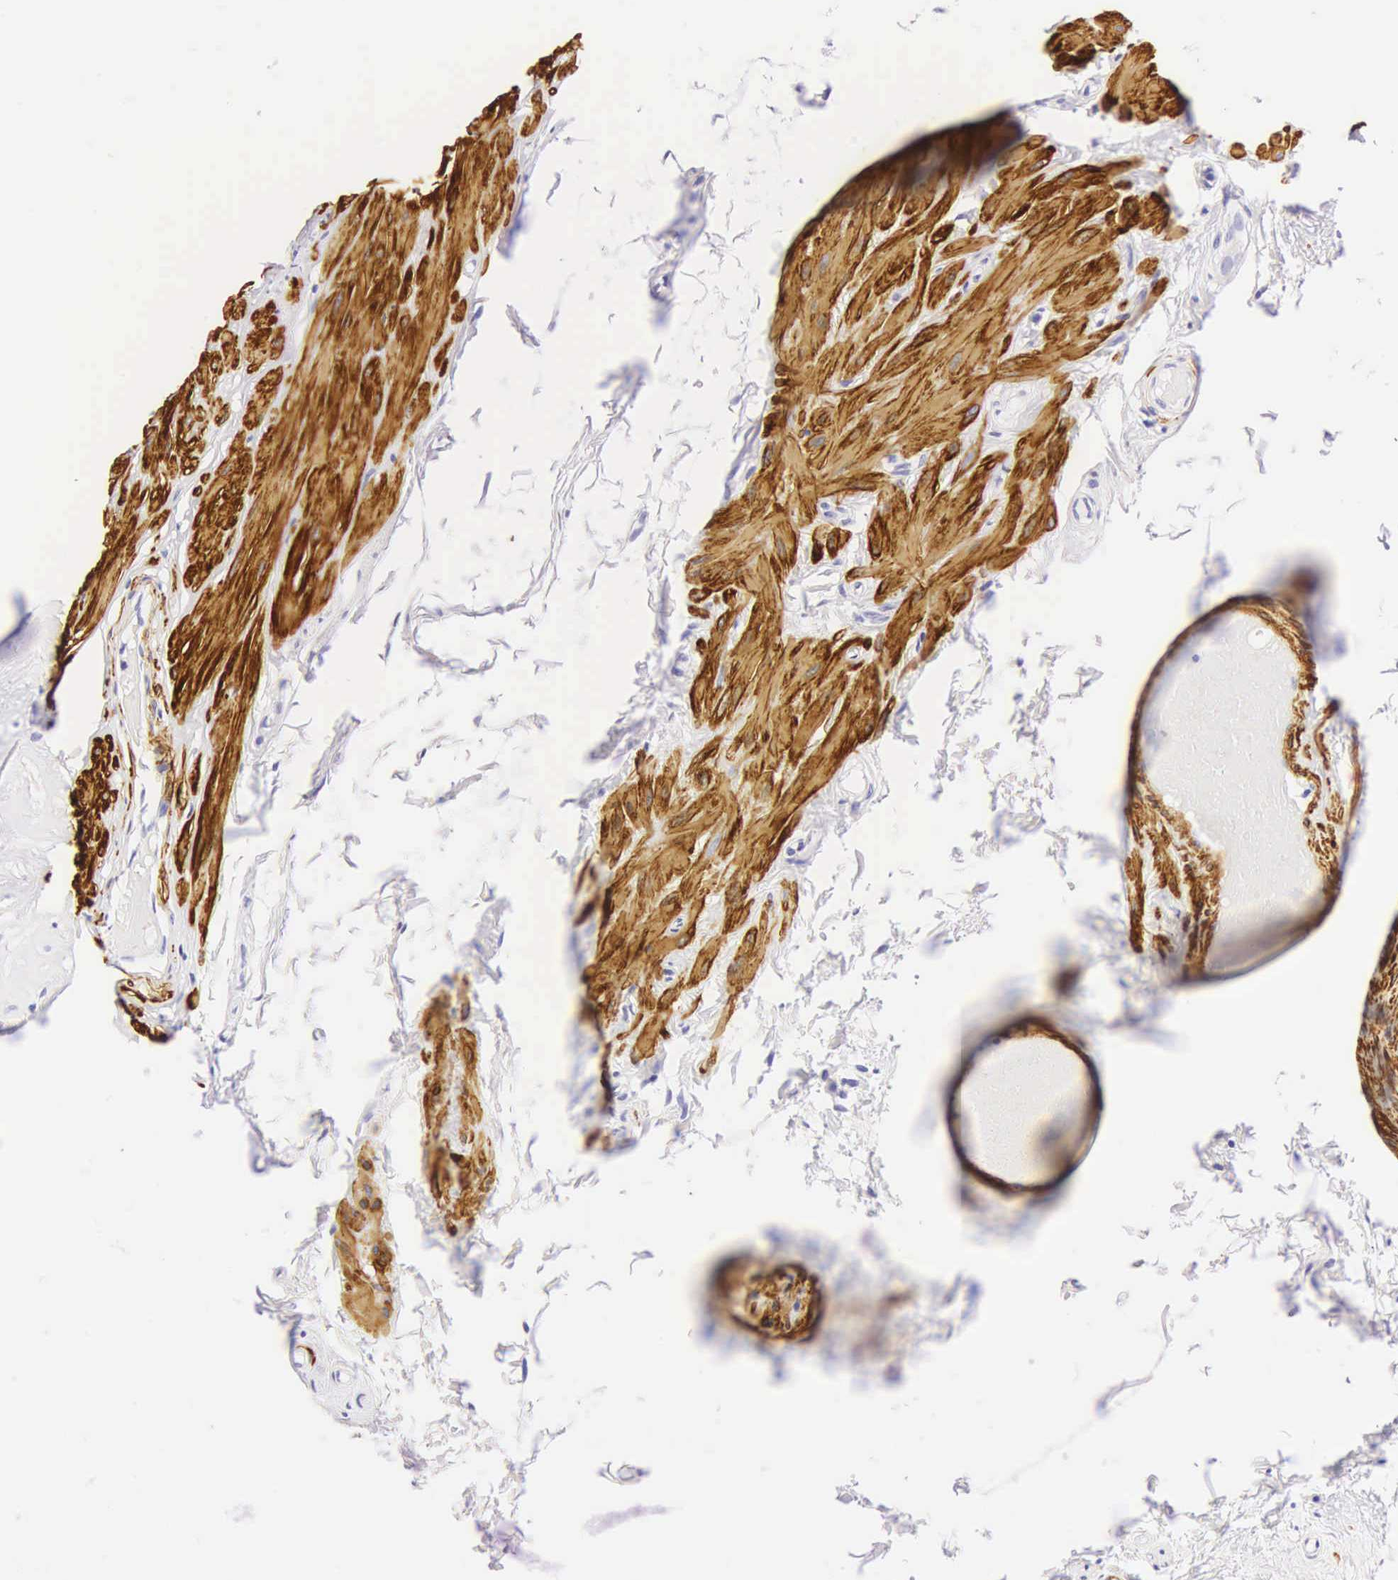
{"staining": {"intensity": "negative", "quantity": "none", "location": "none"}, "tissue": "epididymis", "cell_type": "Glandular cells", "image_type": "normal", "snomed": [{"axis": "morphology", "description": "Normal tissue, NOS"}, {"axis": "topography", "description": "Epididymis"}], "caption": "High power microscopy histopathology image of an IHC image of normal epididymis, revealing no significant staining in glandular cells.", "gene": "CALD1", "patient": {"sex": "male", "age": 52}}